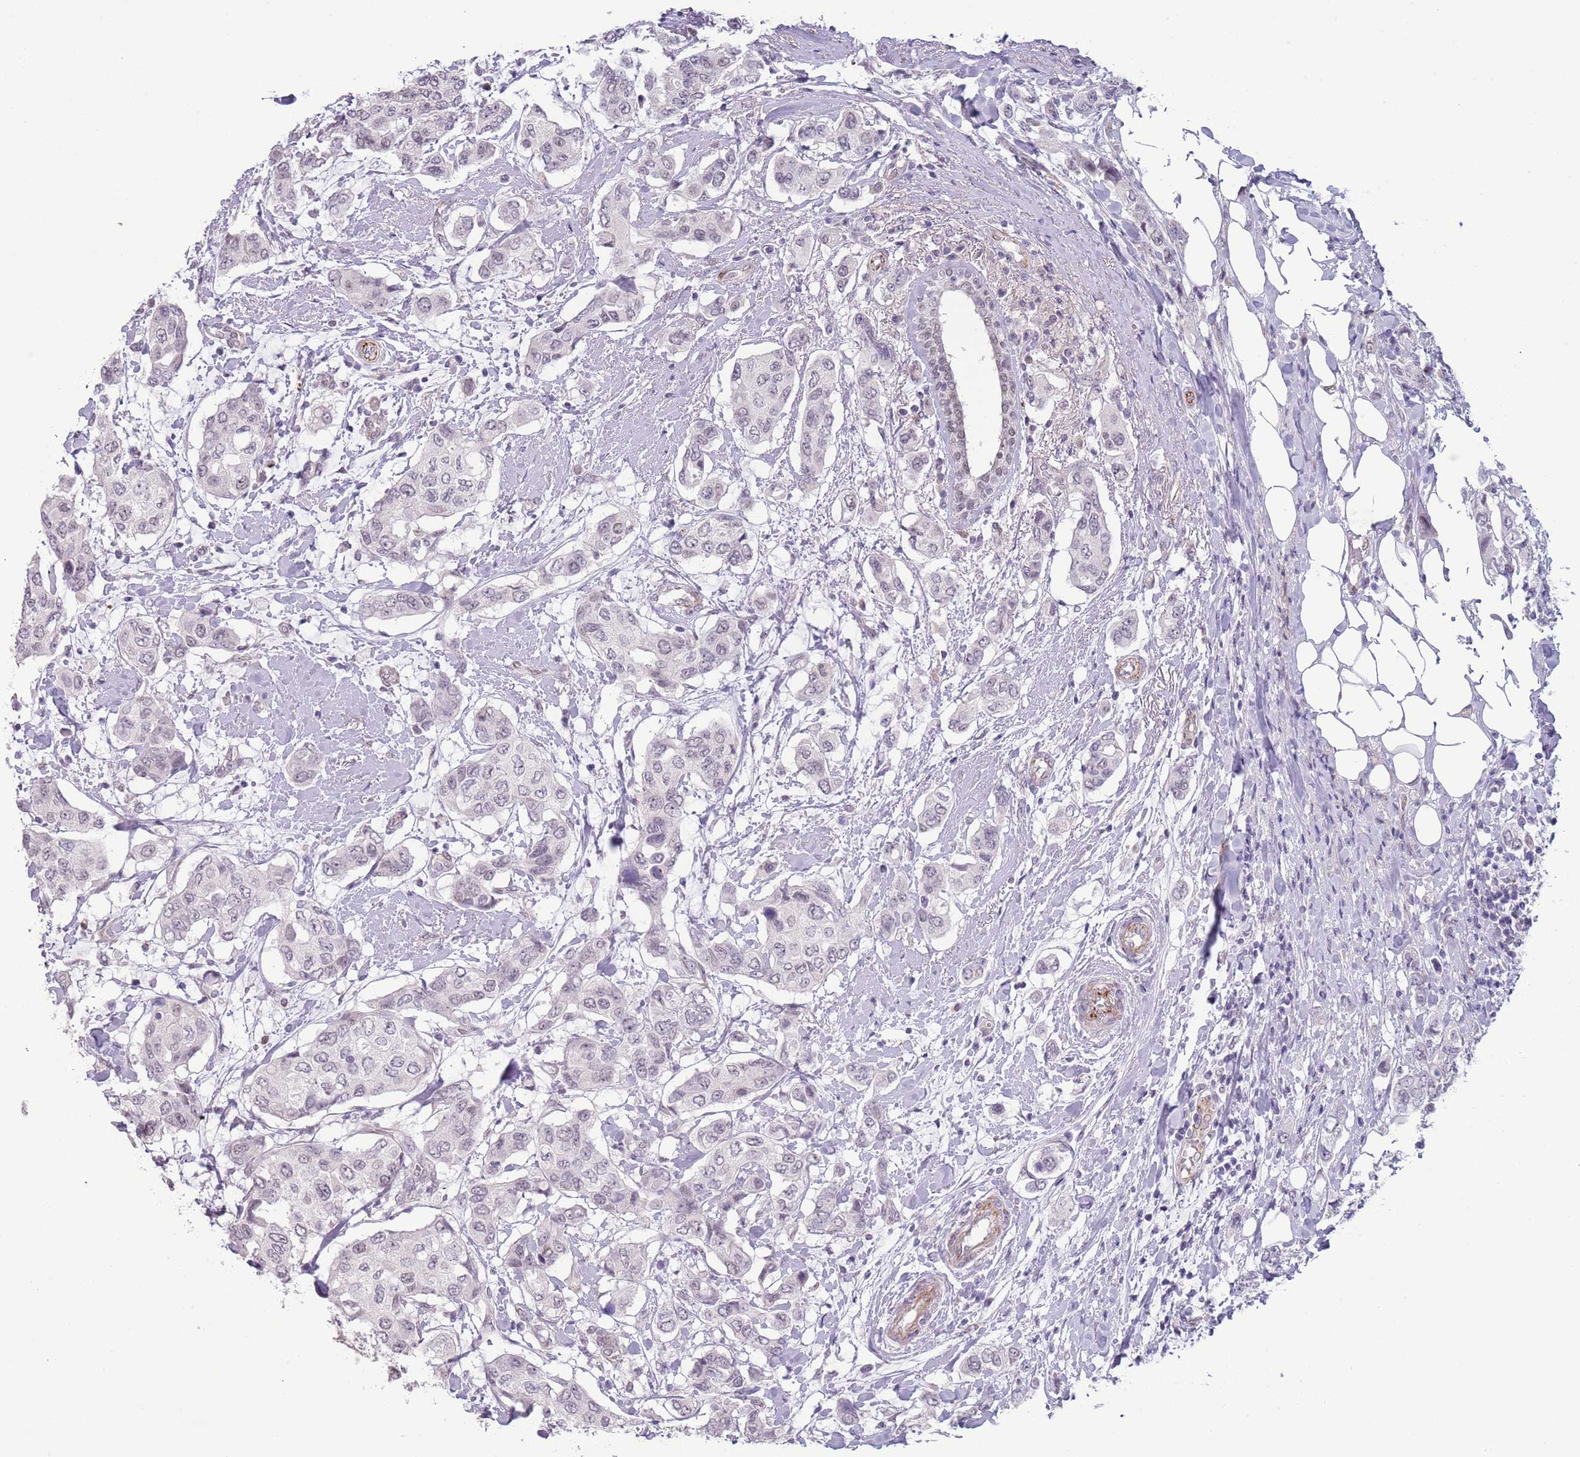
{"staining": {"intensity": "negative", "quantity": "none", "location": "none"}, "tissue": "breast cancer", "cell_type": "Tumor cells", "image_type": "cancer", "snomed": [{"axis": "morphology", "description": "Lobular carcinoma"}, {"axis": "topography", "description": "Breast"}], "caption": "Tumor cells show no significant staining in breast lobular carcinoma.", "gene": "NBPF3", "patient": {"sex": "female", "age": 51}}